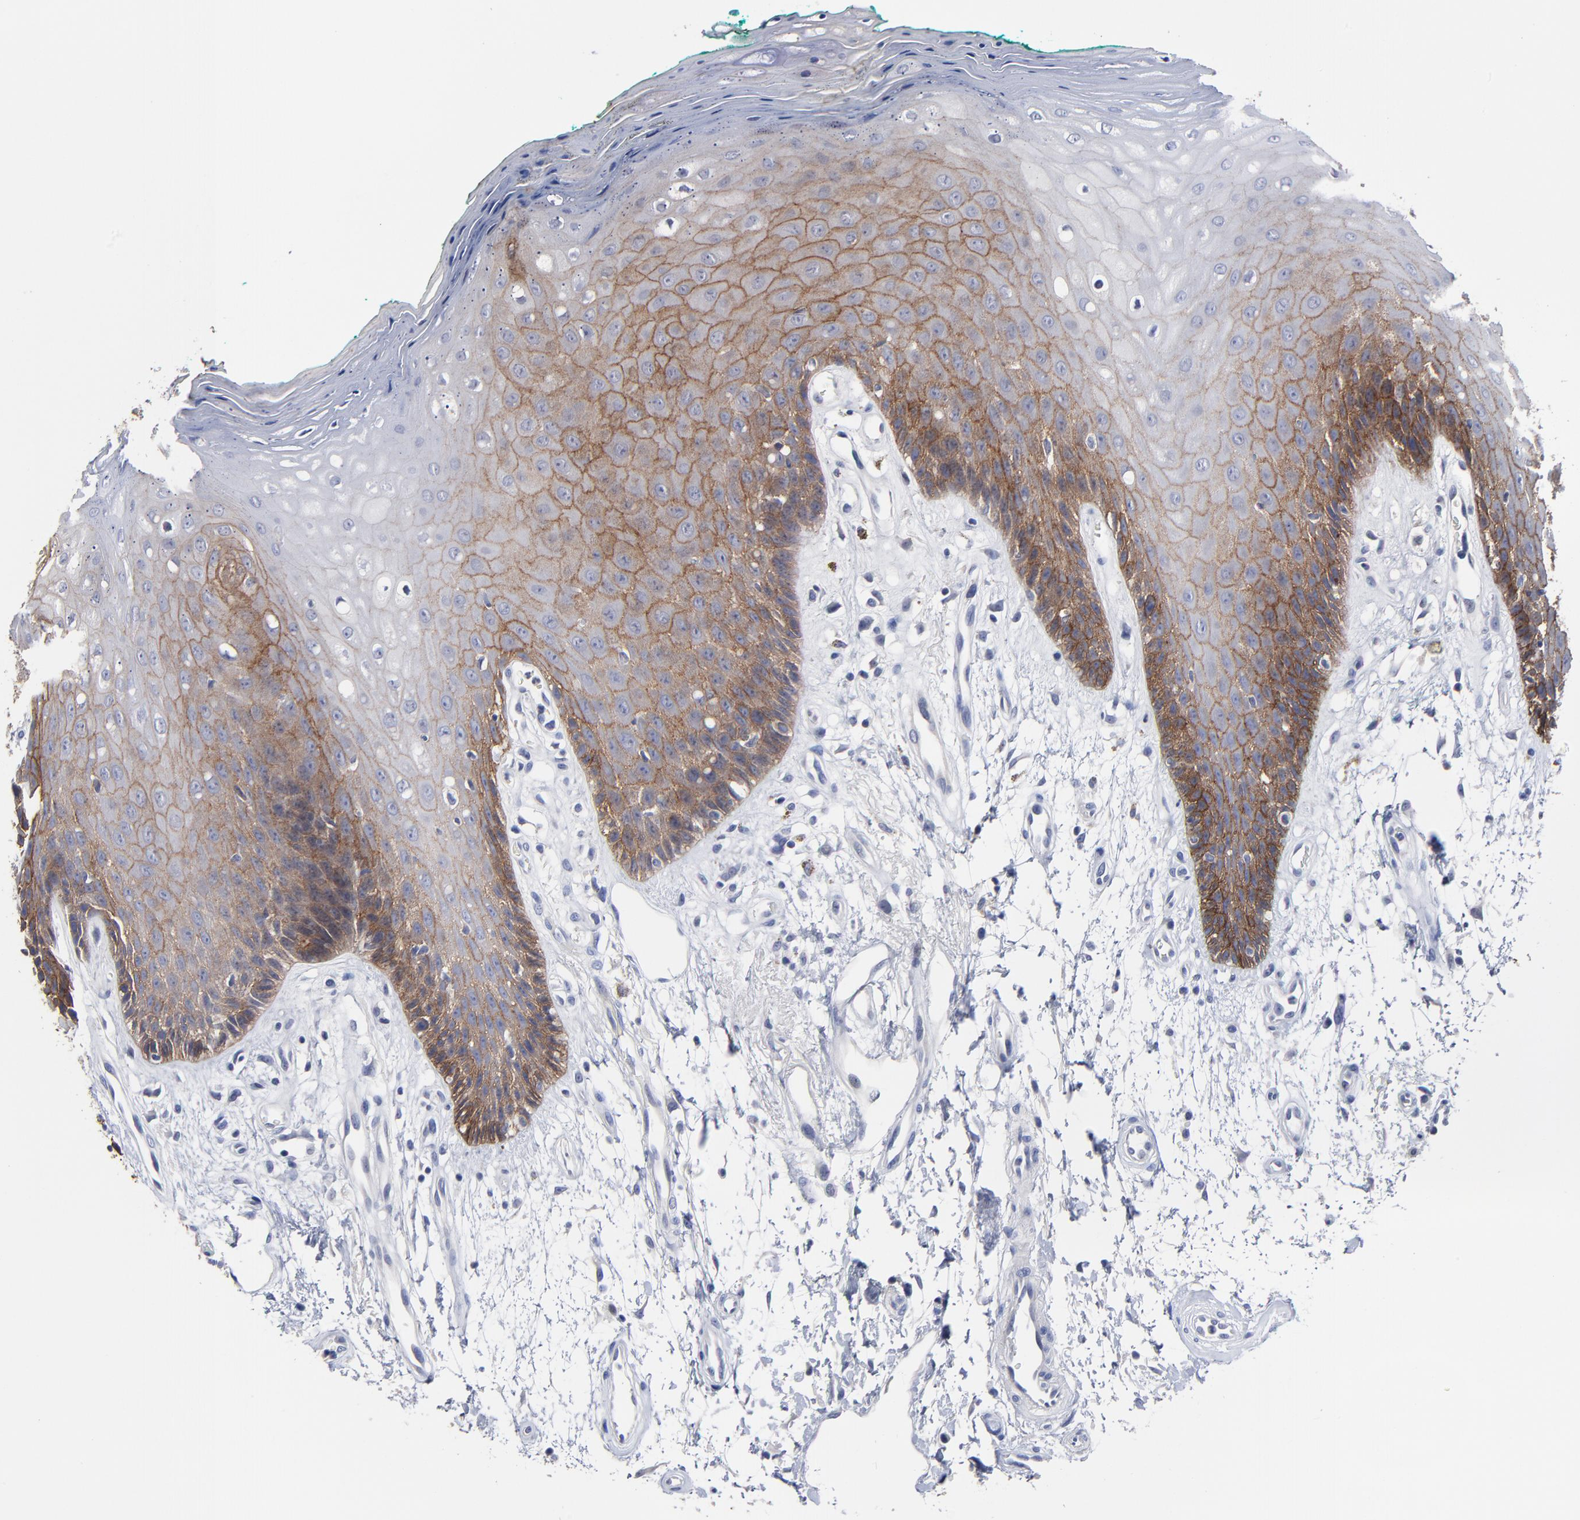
{"staining": {"intensity": "weak", "quantity": "<25%", "location": "cytoplasmic/membranous"}, "tissue": "oral mucosa", "cell_type": "Squamous epithelial cells", "image_type": "normal", "snomed": [{"axis": "morphology", "description": "Normal tissue, NOS"}, {"axis": "morphology", "description": "Squamous cell carcinoma, NOS"}, {"axis": "topography", "description": "Skeletal muscle"}, {"axis": "topography", "description": "Oral tissue"}, {"axis": "topography", "description": "Head-Neck"}], "caption": "Squamous epithelial cells show no significant protein positivity in benign oral mucosa. The staining is performed using DAB (3,3'-diaminobenzidine) brown chromogen with nuclei counter-stained in using hematoxylin.", "gene": "CXADR", "patient": {"sex": "female", "age": 84}}